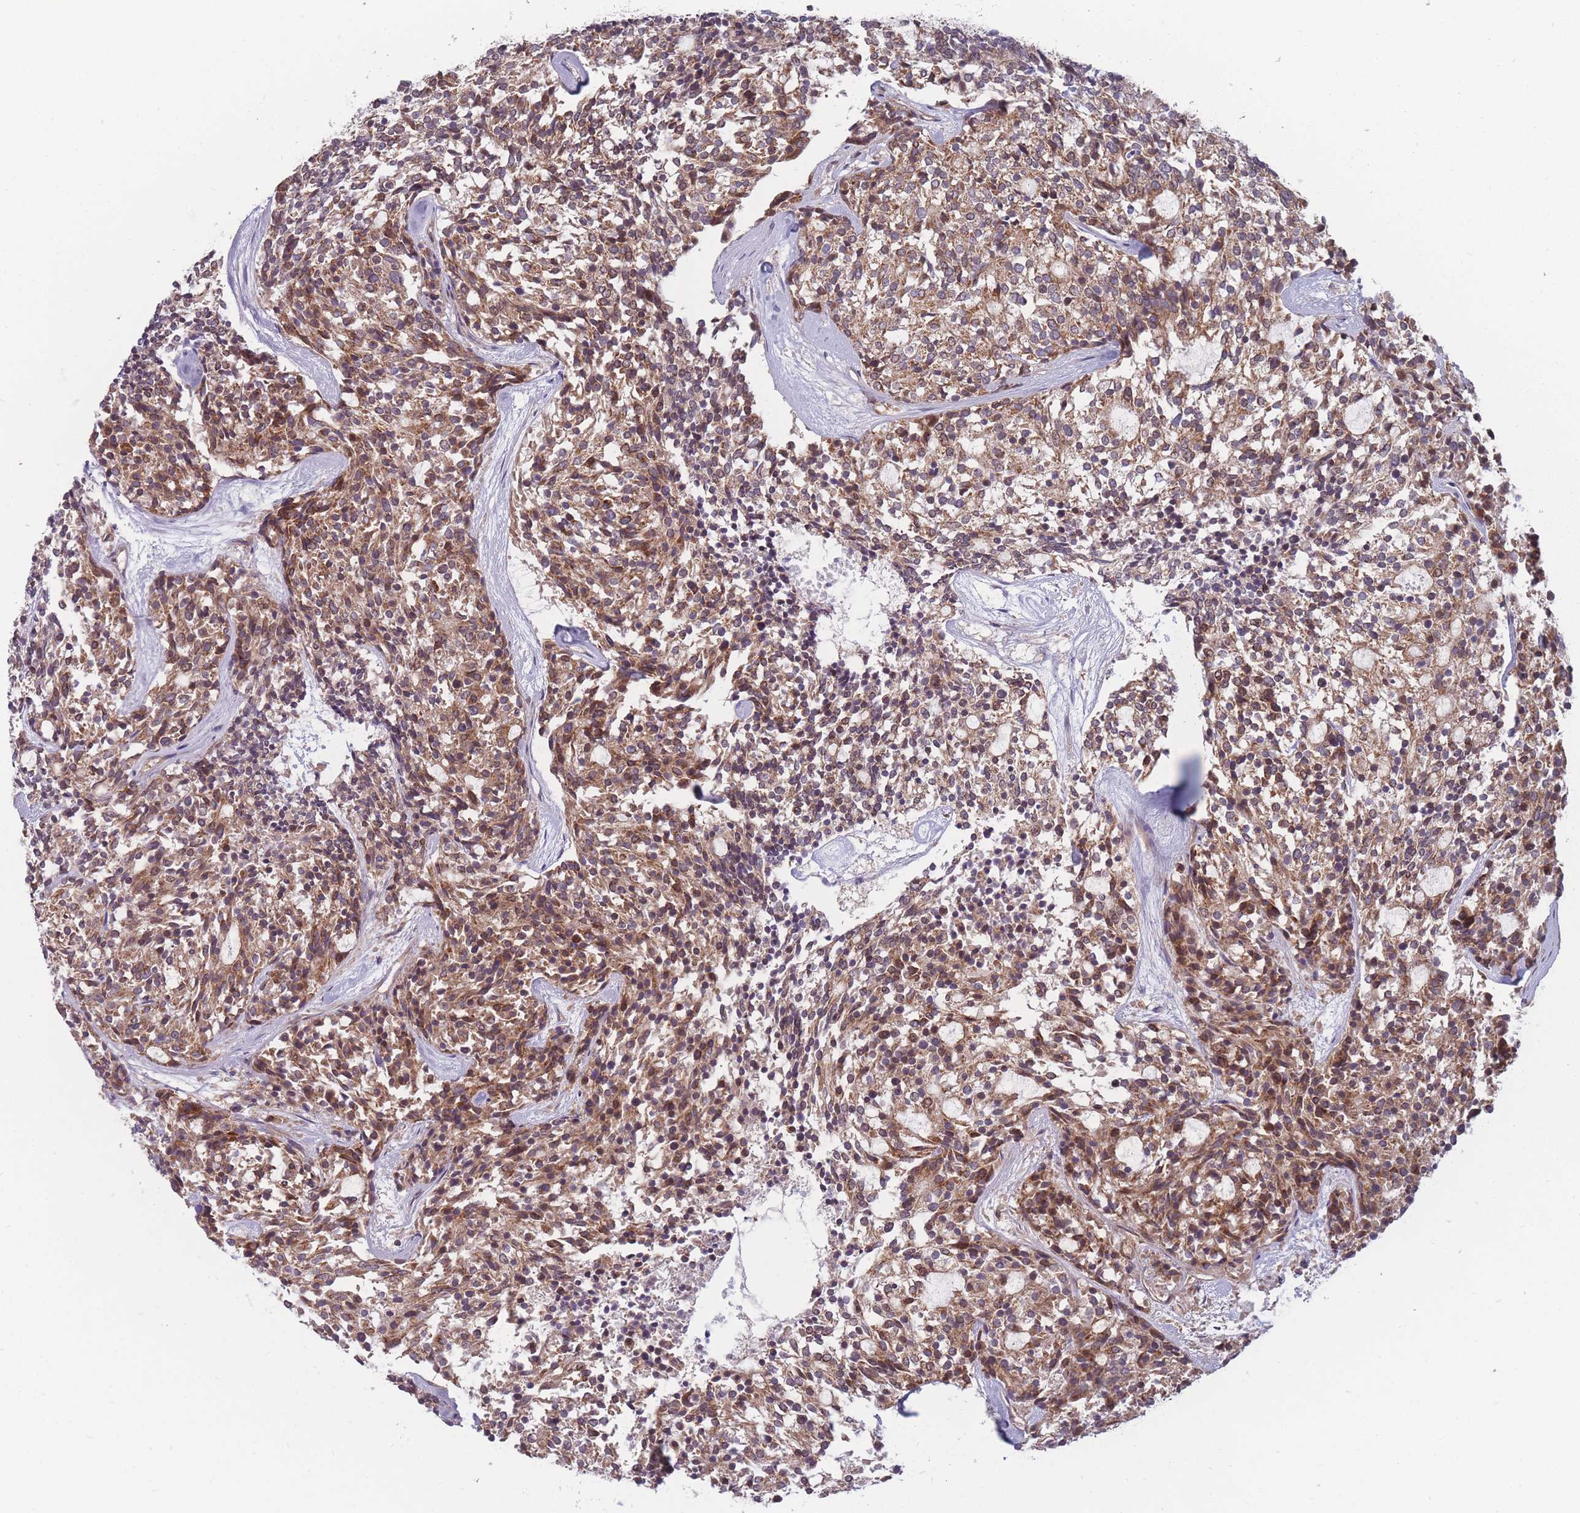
{"staining": {"intensity": "moderate", "quantity": ">75%", "location": "cytoplasmic/membranous"}, "tissue": "carcinoid", "cell_type": "Tumor cells", "image_type": "cancer", "snomed": [{"axis": "morphology", "description": "Carcinoid, malignant, NOS"}, {"axis": "topography", "description": "Pancreas"}], "caption": "Carcinoid tissue displays moderate cytoplasmic/membranous expression in about >75% of tumor cells (Stains: DAB in brown, nuclei in blue, Microscopy: brightfield microscopy at high magnification).", "gene": "FAM153A", "patient": {"sex": "female", "age": 54}}